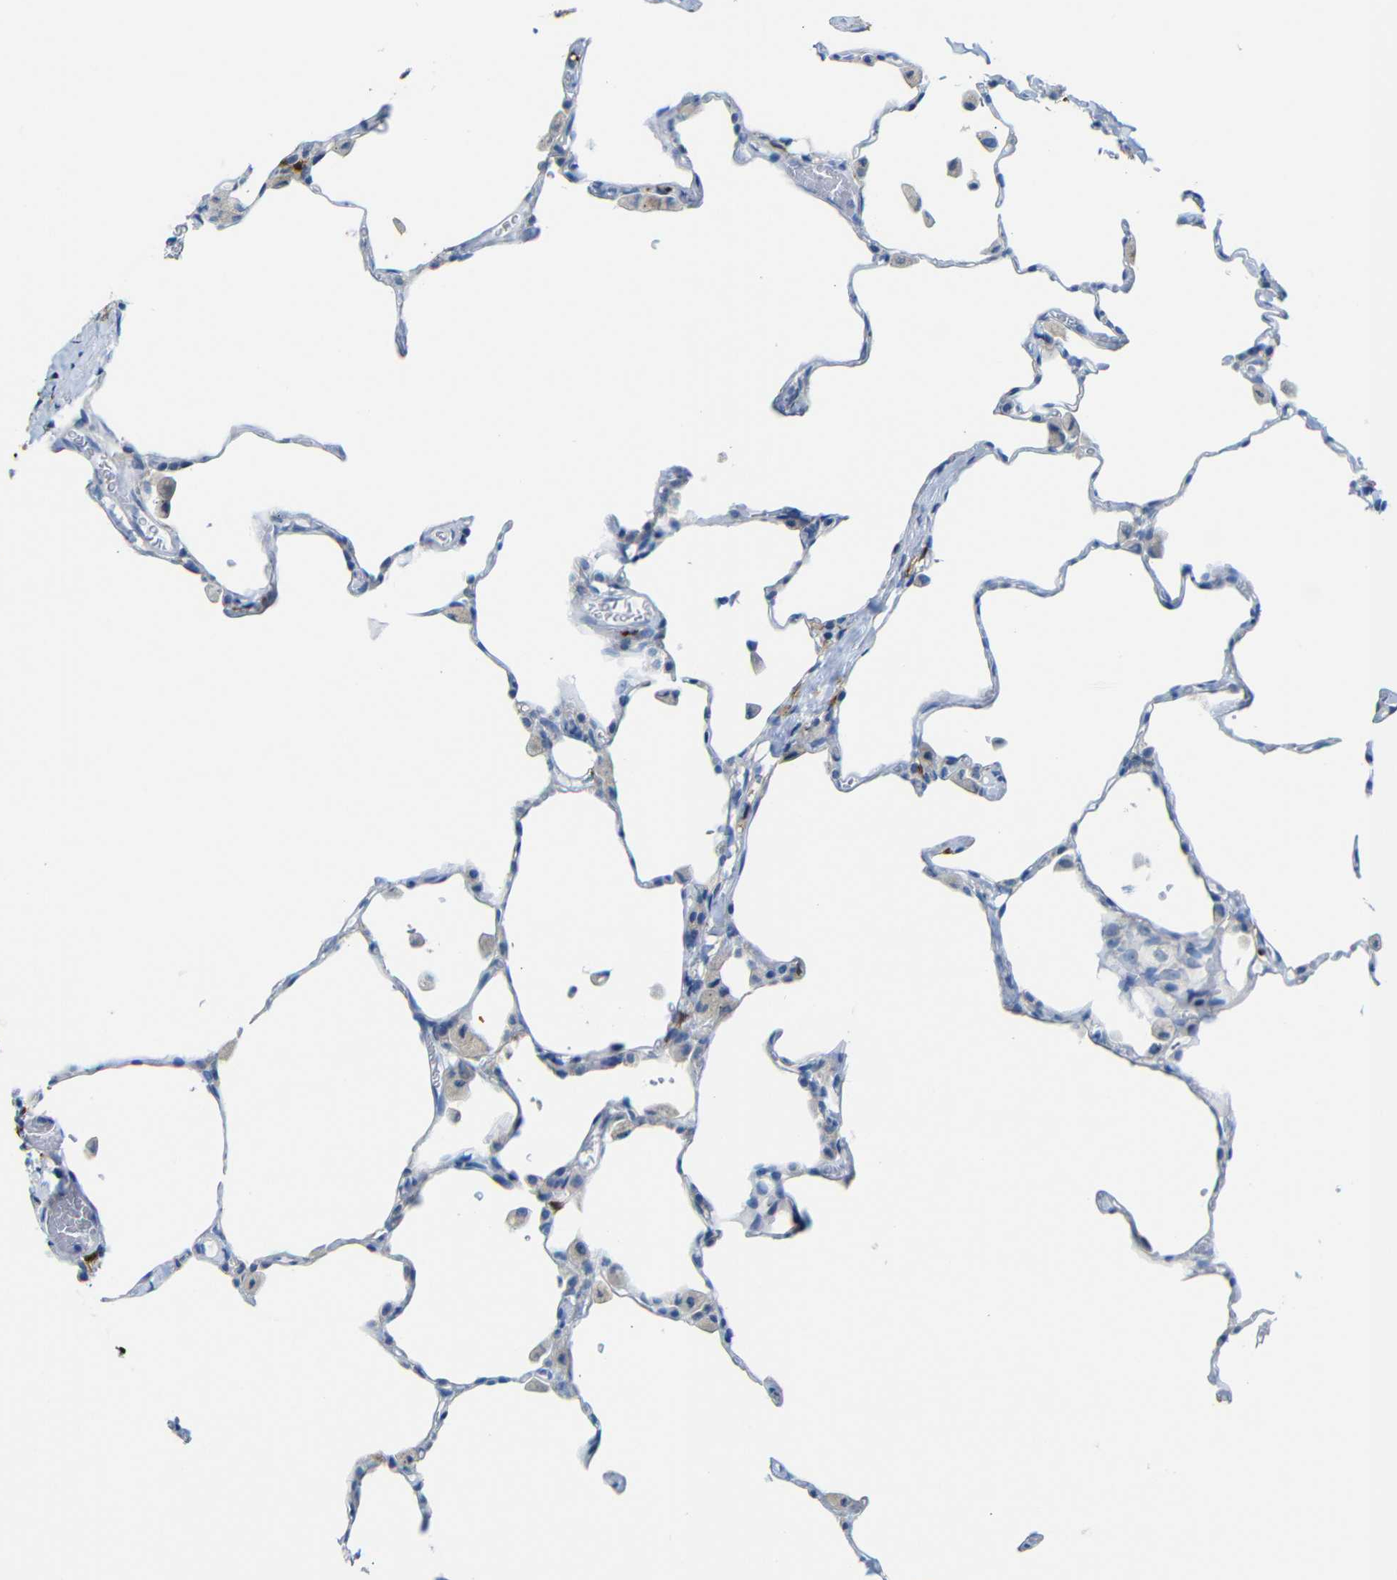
{"staining": {"intensity": "negative", "quantity": "none", "location": "none"}, "tissue": "lung", "cell_type": "Alveolar cells", "image_type": "normal", "snomed": [{"axis": "morphology", "description": "Normal tissue, NOS"}, {"axis": "topography", "description": "Lung"}], "caption": "This is an IHC histopathology image of normal human lung. There is no staining in alveolar cells.", "gene": "C1orf210", "patient": {"sex": "female", "age": 49}}